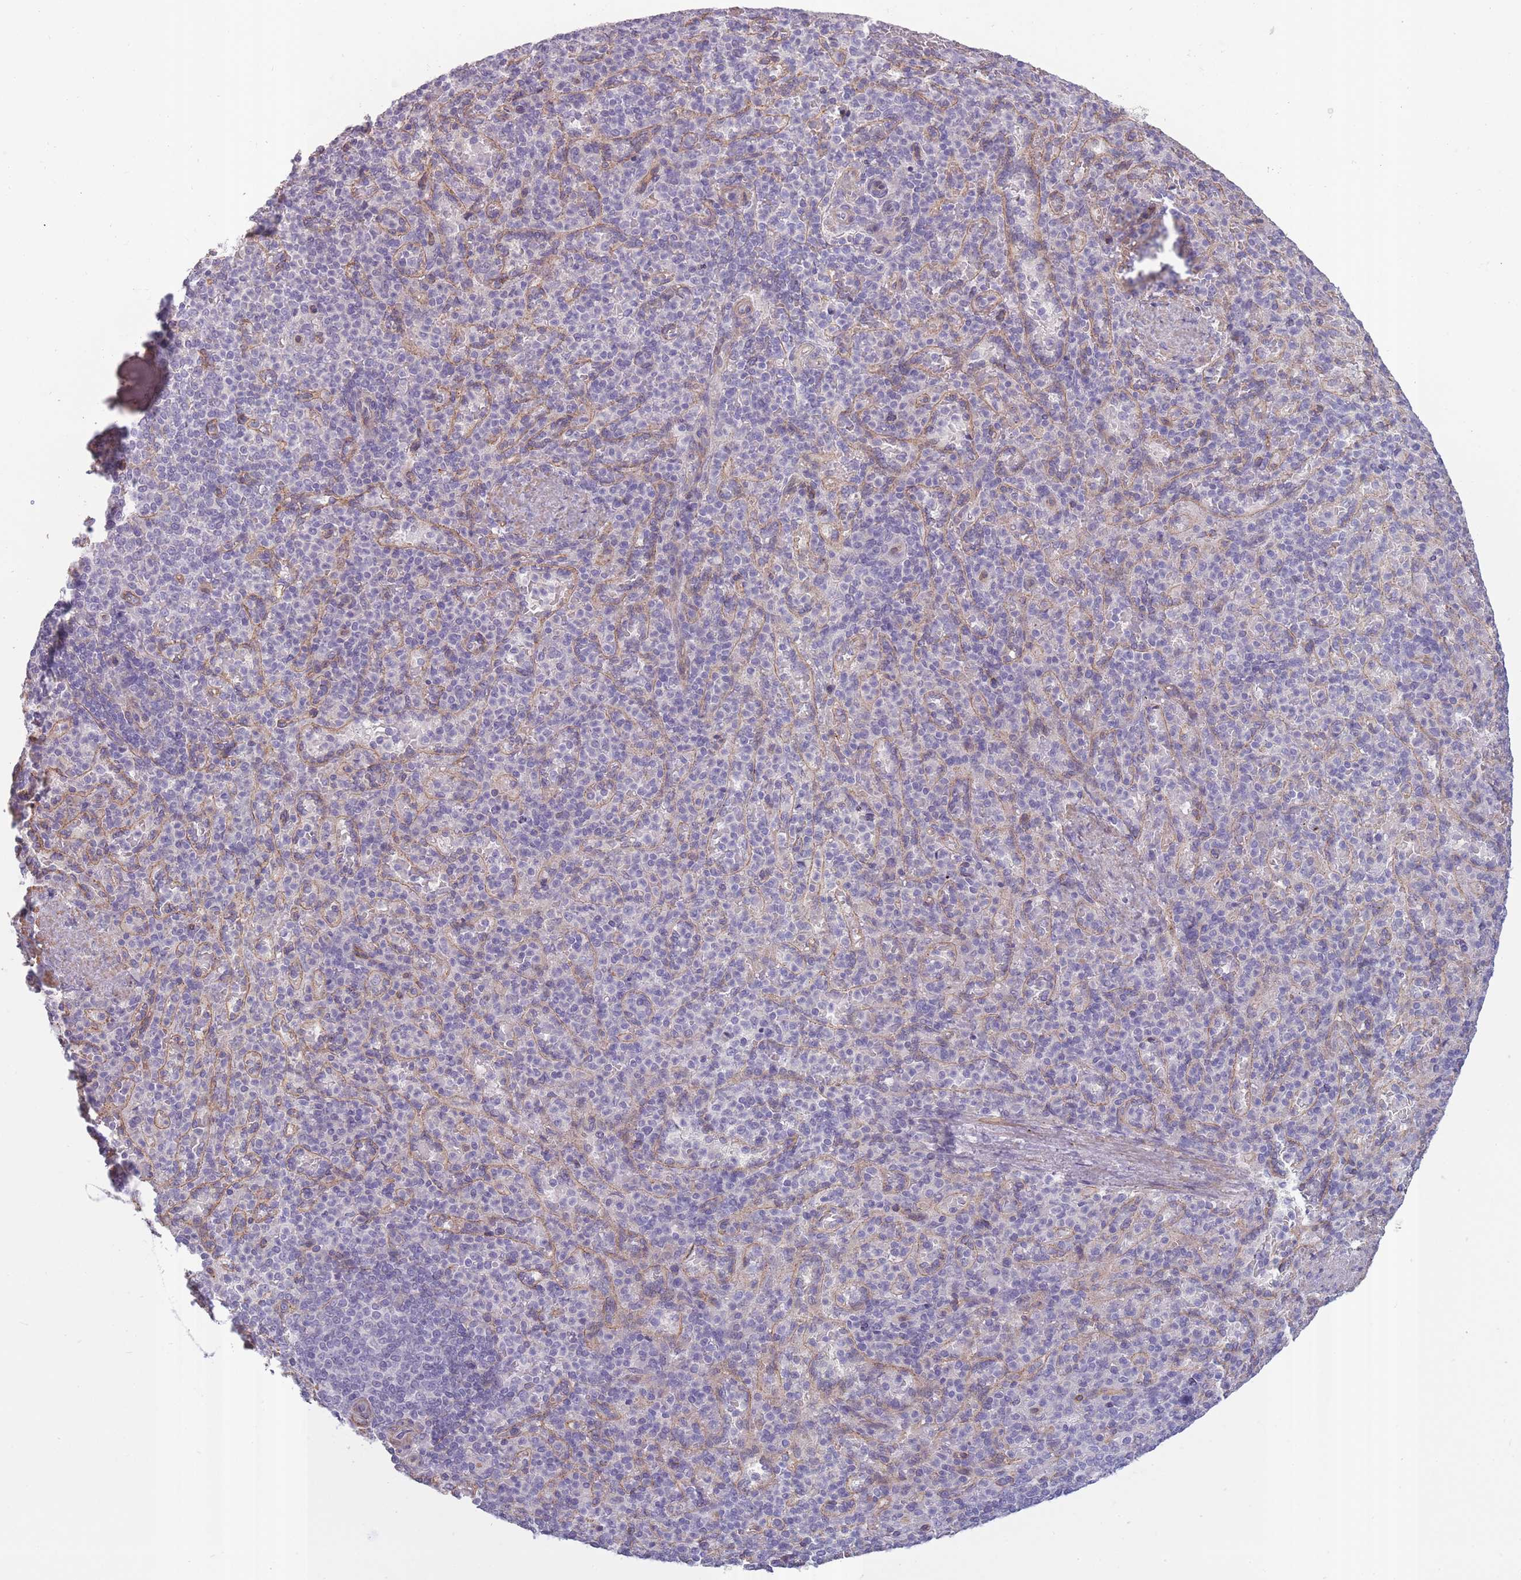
{"staining": {"intensity": "negative", "quantity": "none", "location": "none"}, "tissue": "spleen", "cell_type": "Cells in red pulp", "image_type": "normal", "snomed": [{"axis": "morphology", "description": "Normal tissue, NOS"}, {"axis": "topography", "description": "Spleen"}], "caption": "Micrograph shows no protein positivity in cells in red pulp of normal spleen.", "gene": "SLC8A2", "patient": {"sex": "female", "age": 74}}